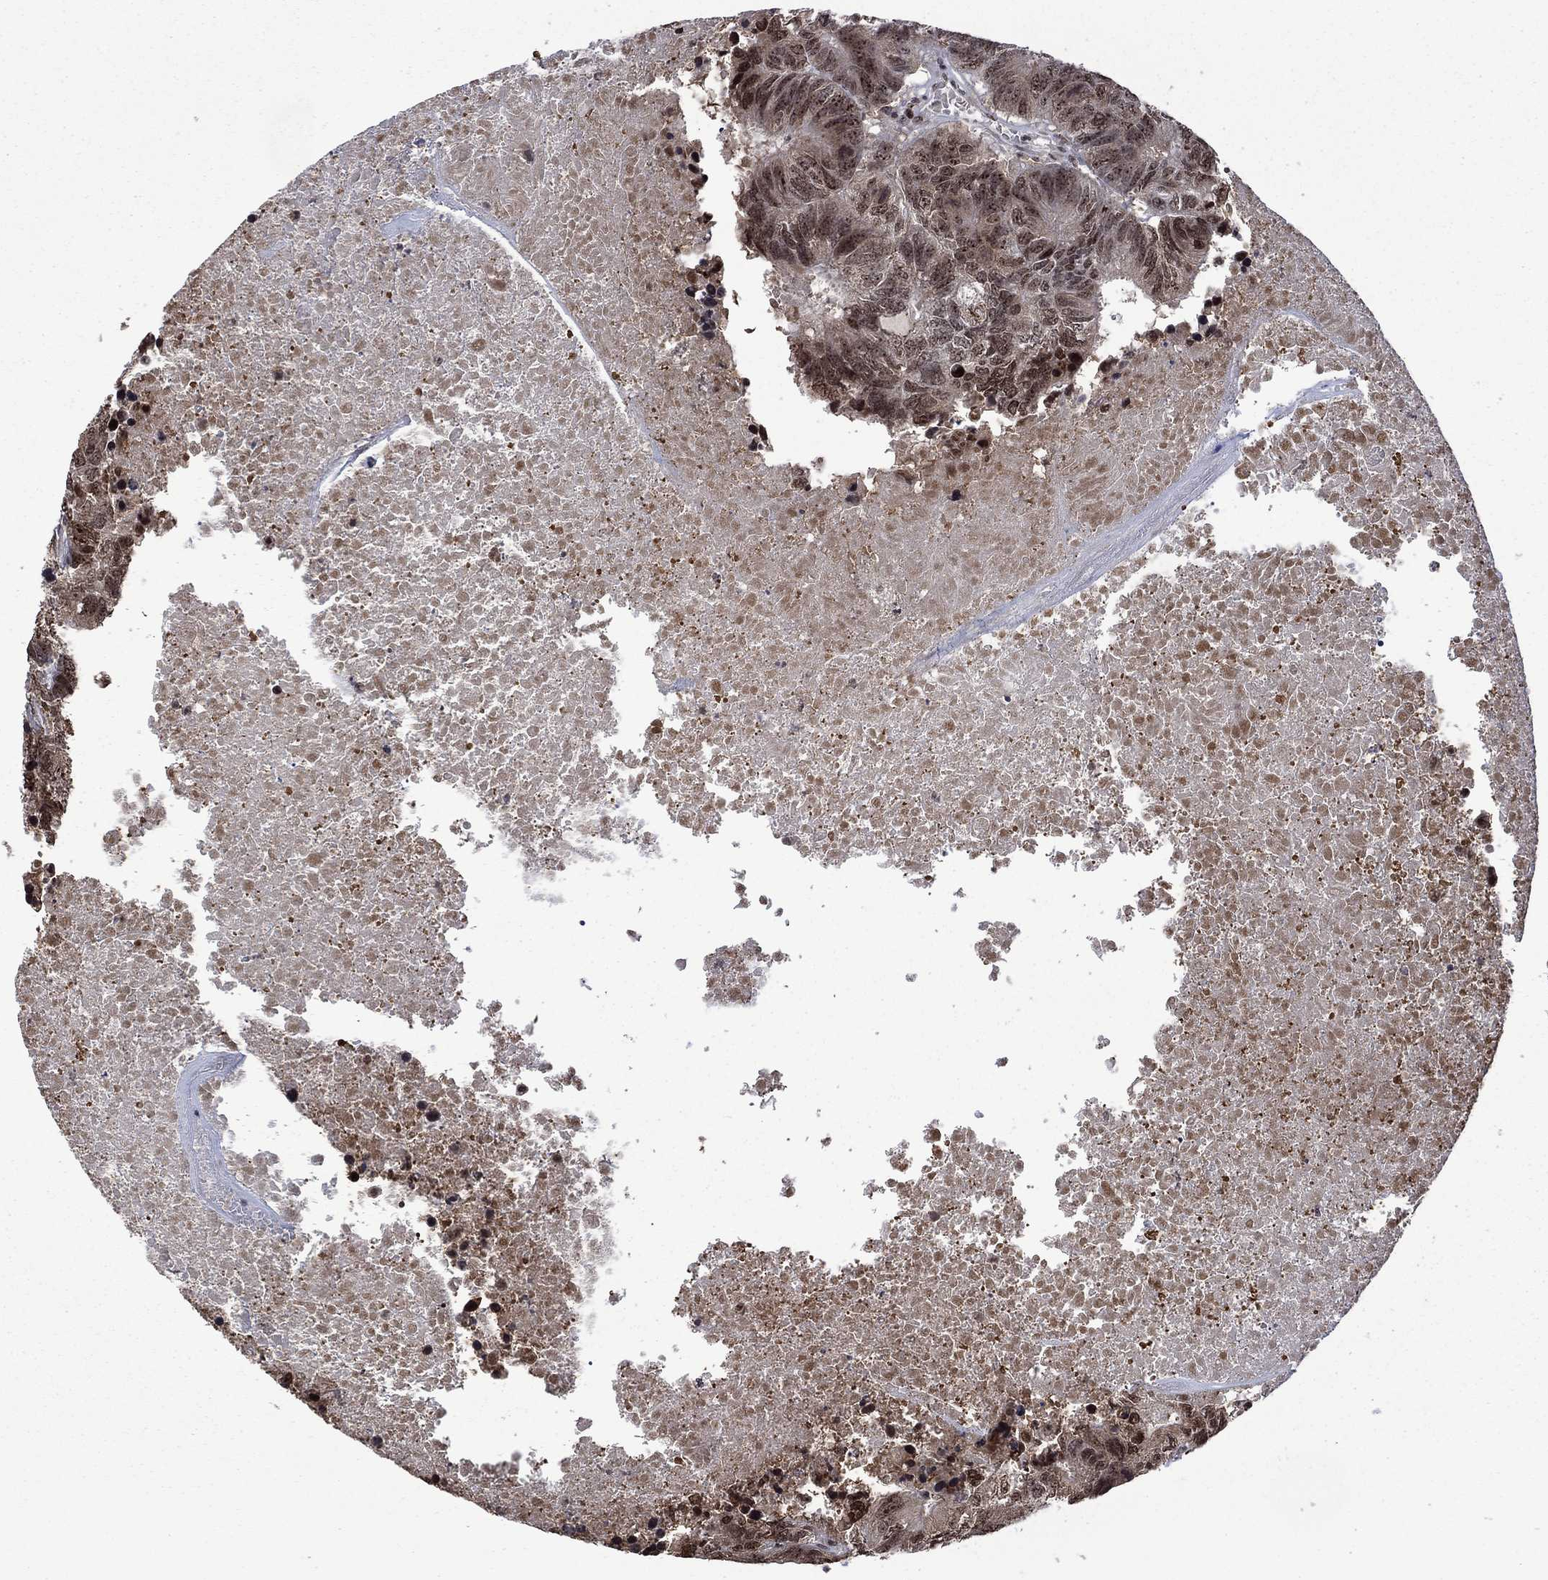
{"staining": {"intensity": "moderate", "quantity": "25%-75%", "location": "nuclear"}, "tissue": "colorectal cancer", "cell_type": "Tumor cells", "image_type": "cancer", "snomed": [{"axis": "morphology", "description": "Adenocarcinoma, NOS"}, {"axis": "topography", "description": "Colon"}], "caption": "Moderate nuclear expression is identified in about 25%-75% of tumor cells in adenocarcinoma (colorectal). The staining is performed using DAB (3,3'-diaminobenzidine) brown chromogen to label protein expression. The nuclei are counter-stained blue using hematoxylin.", "gene": "FBL", "patient": {"sex": "female", "age": 48}}